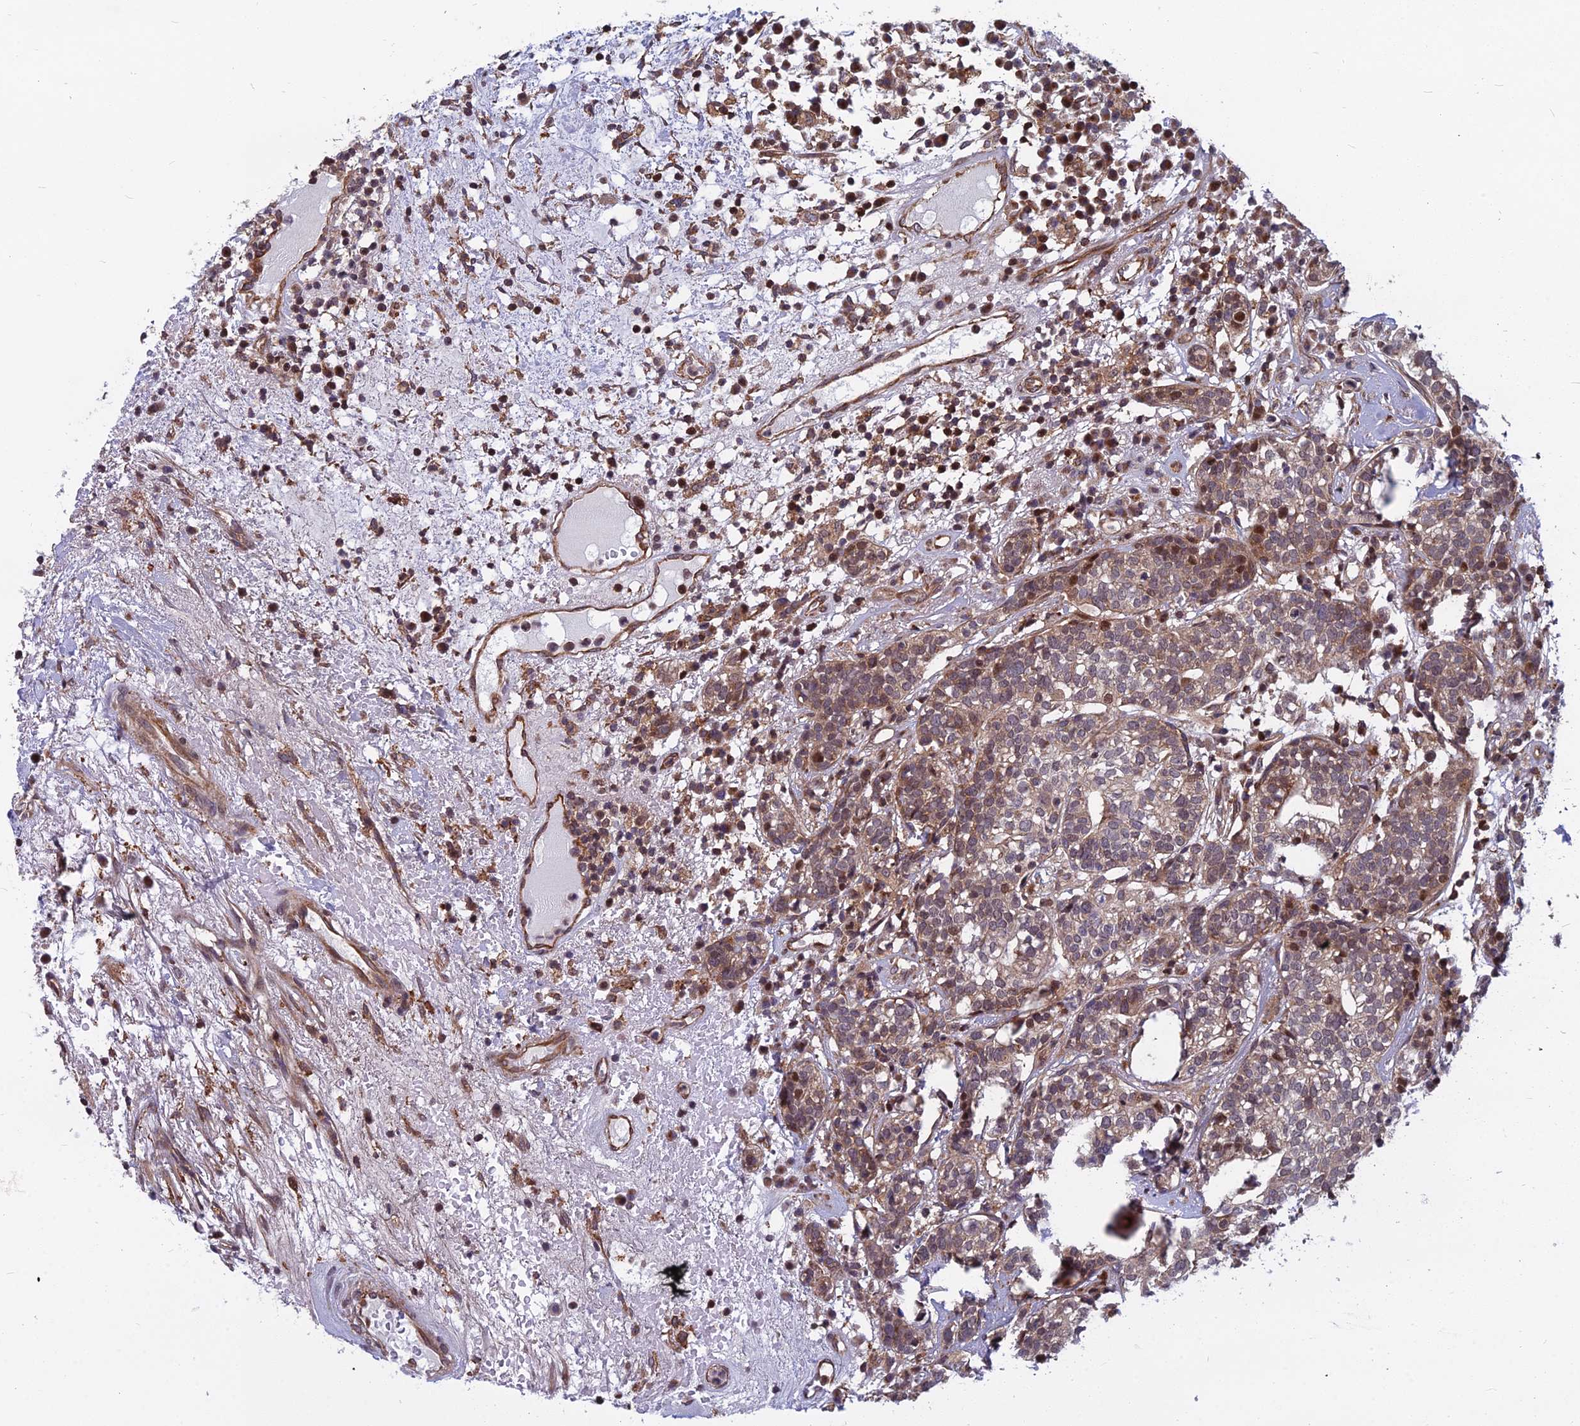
{"staining": {"intensity": "moderate", "quantity": "<25%", "location": "cytoplasmic/membranous,nuclear"}, "tissue": "head and neck cancer", "cell_type": "Tumor cells", "image_type": "cancer", "snomed": [{"axis": "morphology", "description": "Adenocarcinoma, NOS"}, {"axis": "topography", "description": "Salivary gland"}, {"axis": "topography", "description": "Head-Neck"}], "caption": "Immunohistochemistry (IHC) (DAB) staining of human head and neck cancer (adenocarcinoma) demonstrates moderate cytoplasmic/membranous and nuclear protein staining in about <25% of tumor cells.", "gene": "COMMD2", "patient": {"sex": "female", "age": 65}}